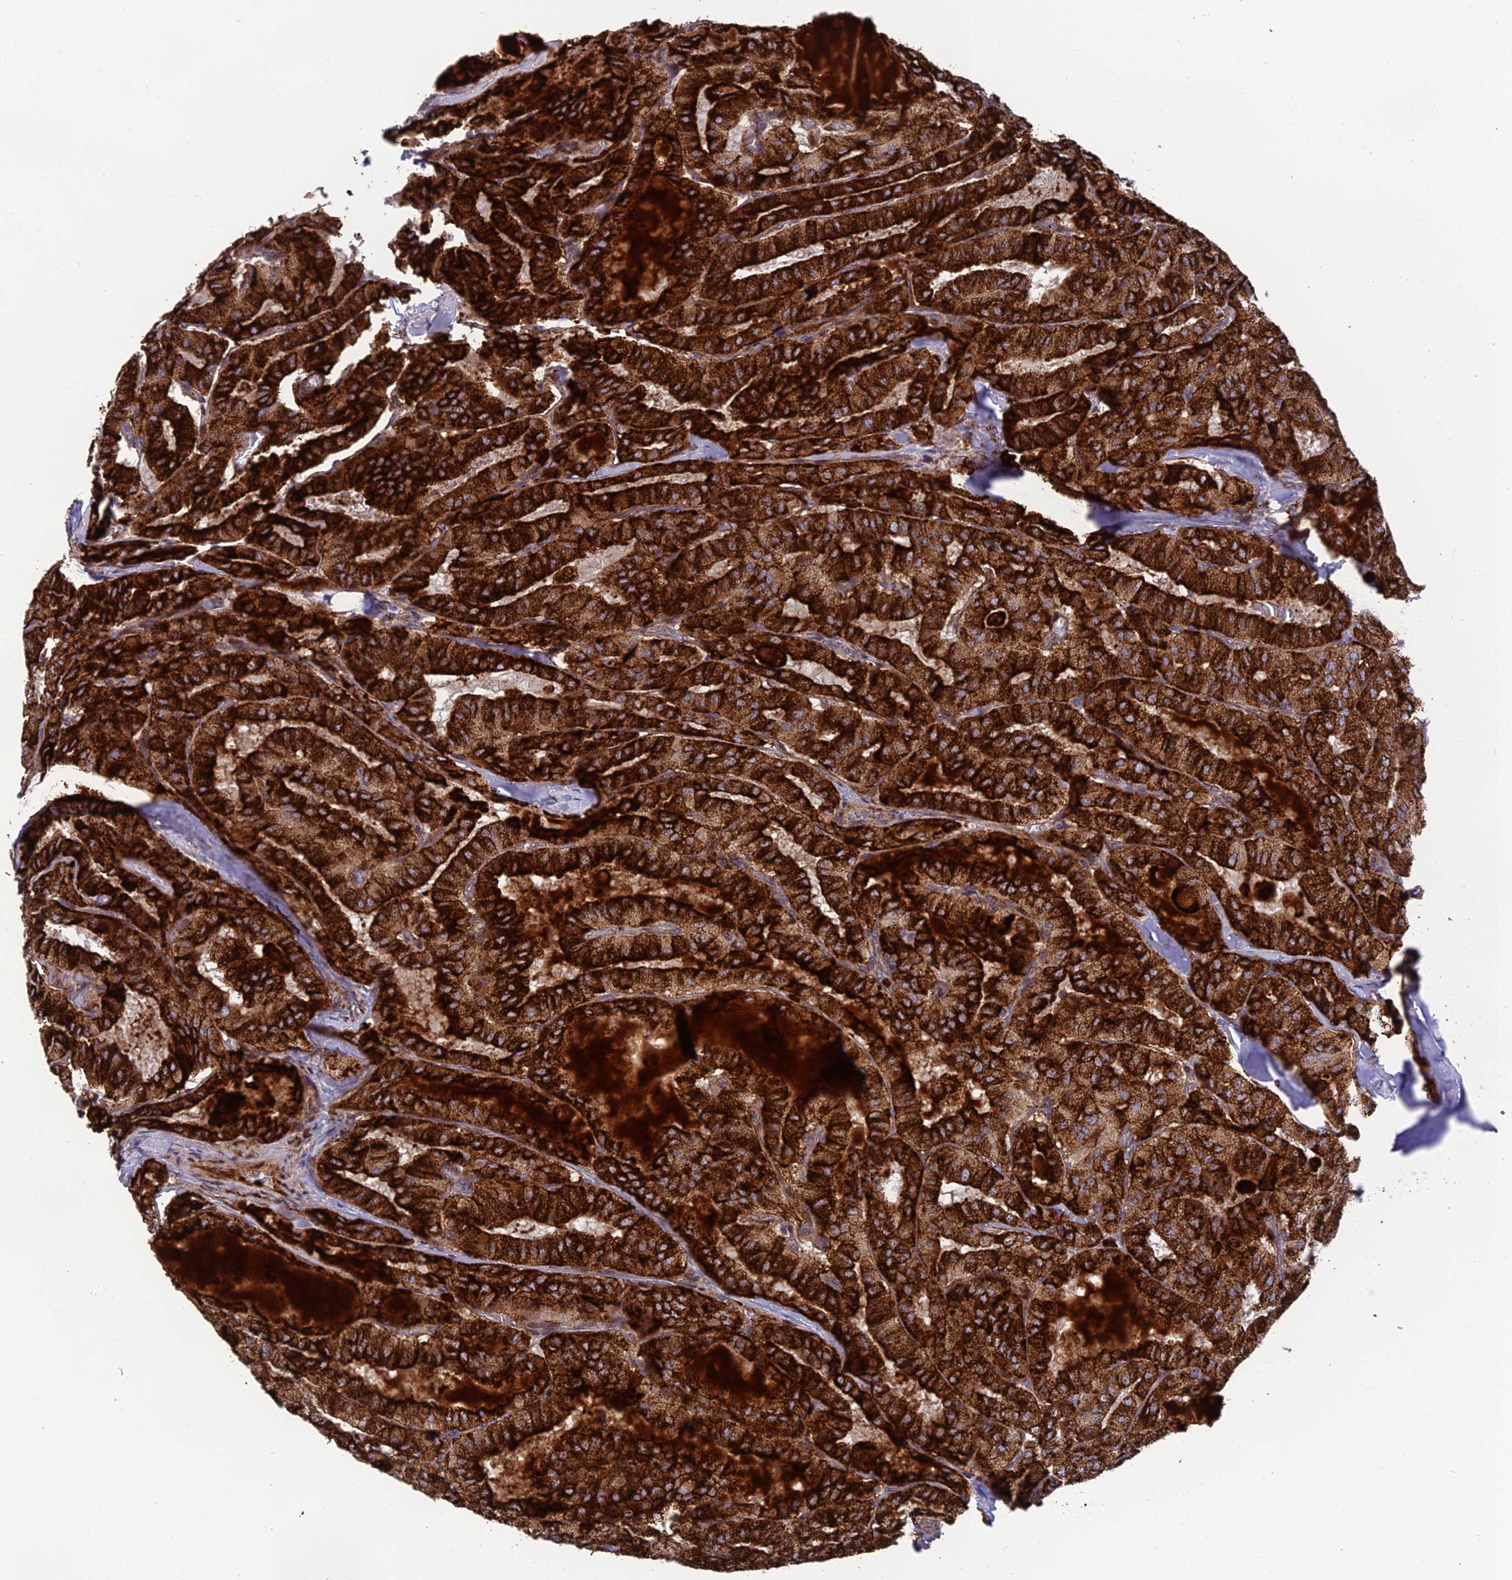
{"staining": {"intensity": "strong", "quantity": ">75%", "location": "cytoplasmic/membranous"}, "tissue": "thyroid cancer", "cell_type": "Tumor cells", "image_type": "cancer", "snomed": [{"axis": "morphology", "description": "Normal tissue, NOS"}, {"axis": "morphology", "description": "Papillary adenocarcinoma, NOS"}, {"axis": "topography", "description": "Thyroid gland"}], "caption": "Immunohistochemistry (IHC) staining of thyroid cancer, which demonstrates high levels of strong cytoplasmic/membranous positivity in about >75% of tumor cells indicating strong cytoplasmic/membranous protein positivity. The staining was performed using DAB (3,3'-diaminobenzidine) (brown) for protein detection and nuclei were counterstained in hematoxylin (blue).", "gene": "CPSF4L", "patient": {"sex": "female", "age": 59}}